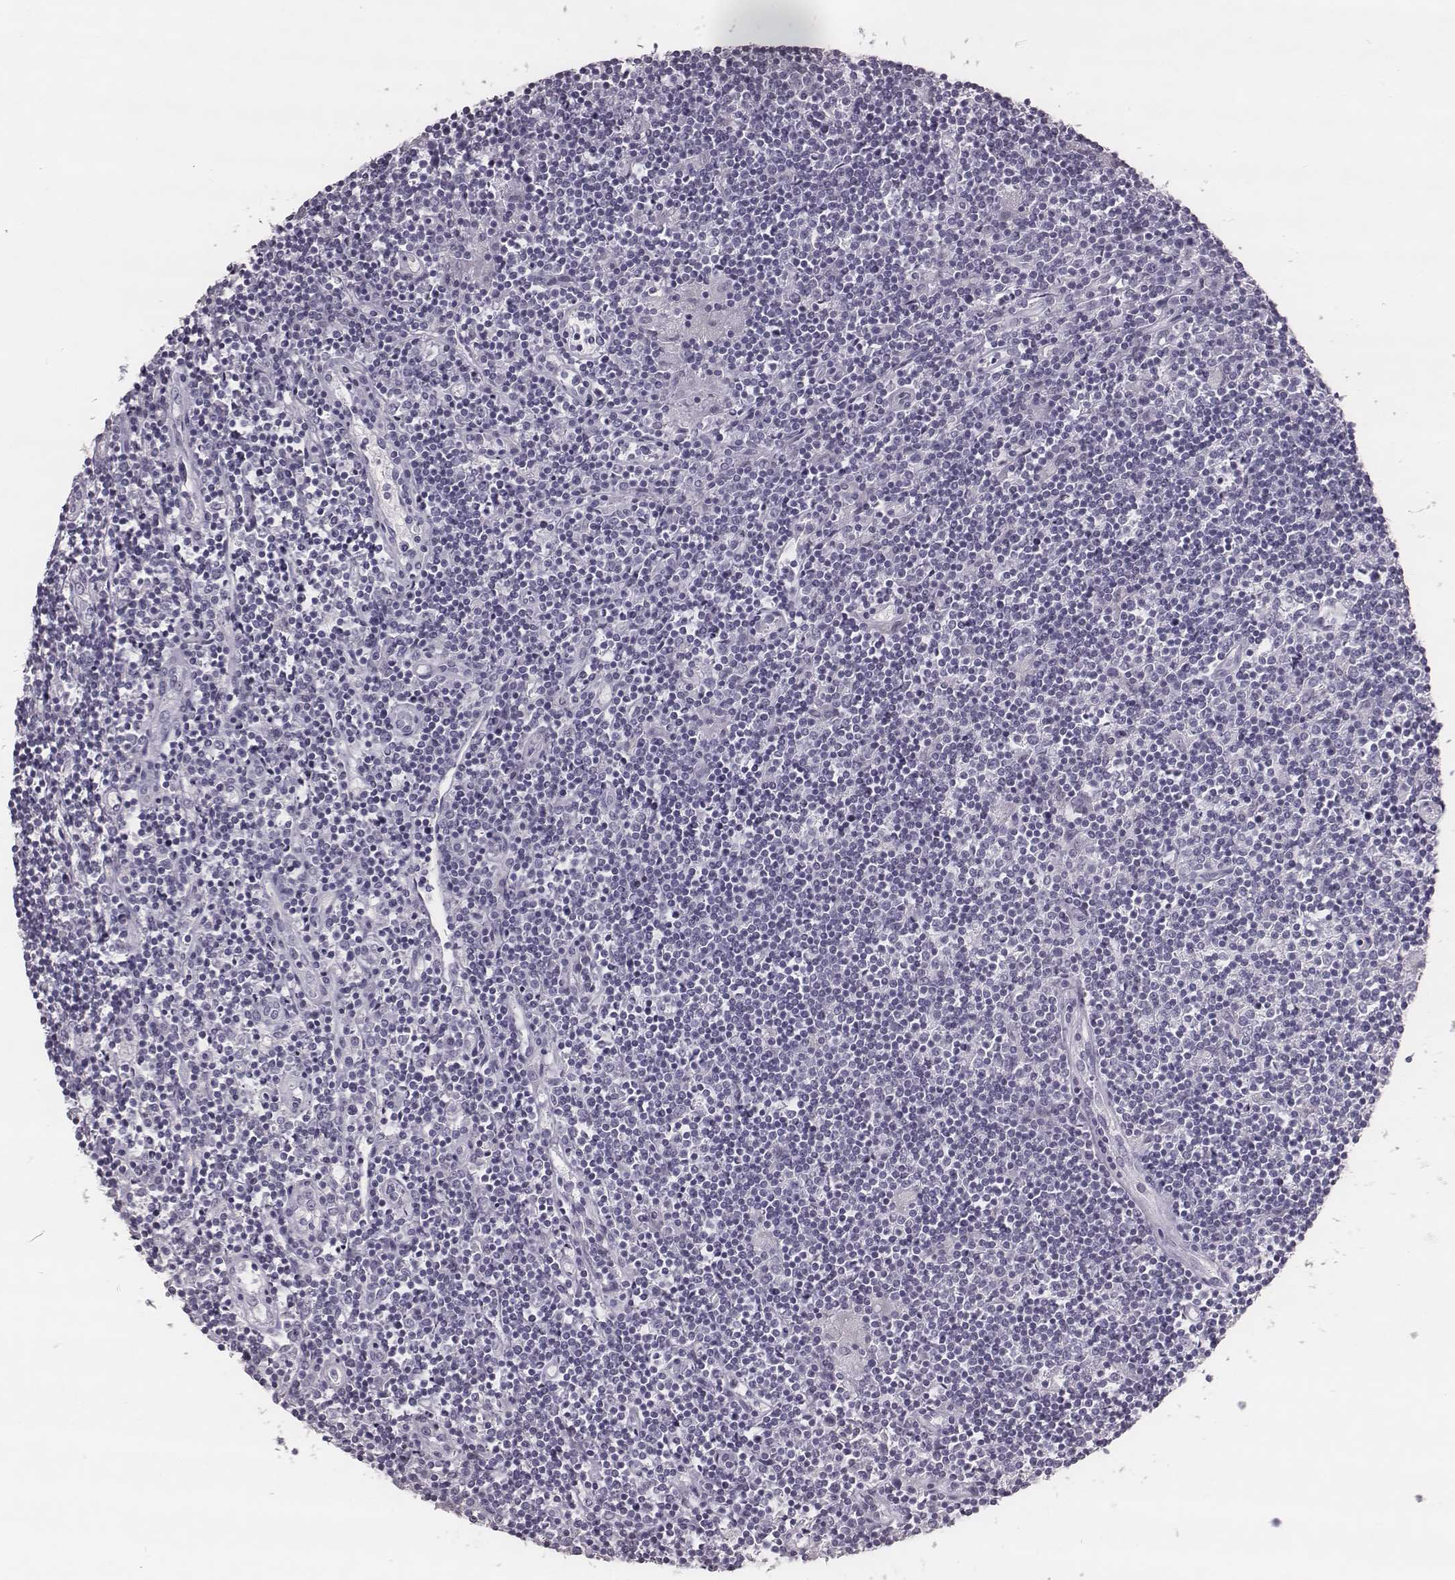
{"staining": {"intensity": "negative", "quantity": "none", "location": "none"}, "tissue": "lymphoma", "cell_type": "Tumor cells", "image_type": "cancer", "snomed": [{"axis": "morphology", "description": "Hodgkin's disease, NOS"}, {"axis": "topography", "description": "Lymph node"}], "caption": "Human lymphoma stained for a protein using immunohistochemistry displays no positivity in tumor cells.", "gene": "KRT74", "patient": {"sex": "male", "age": 40}}